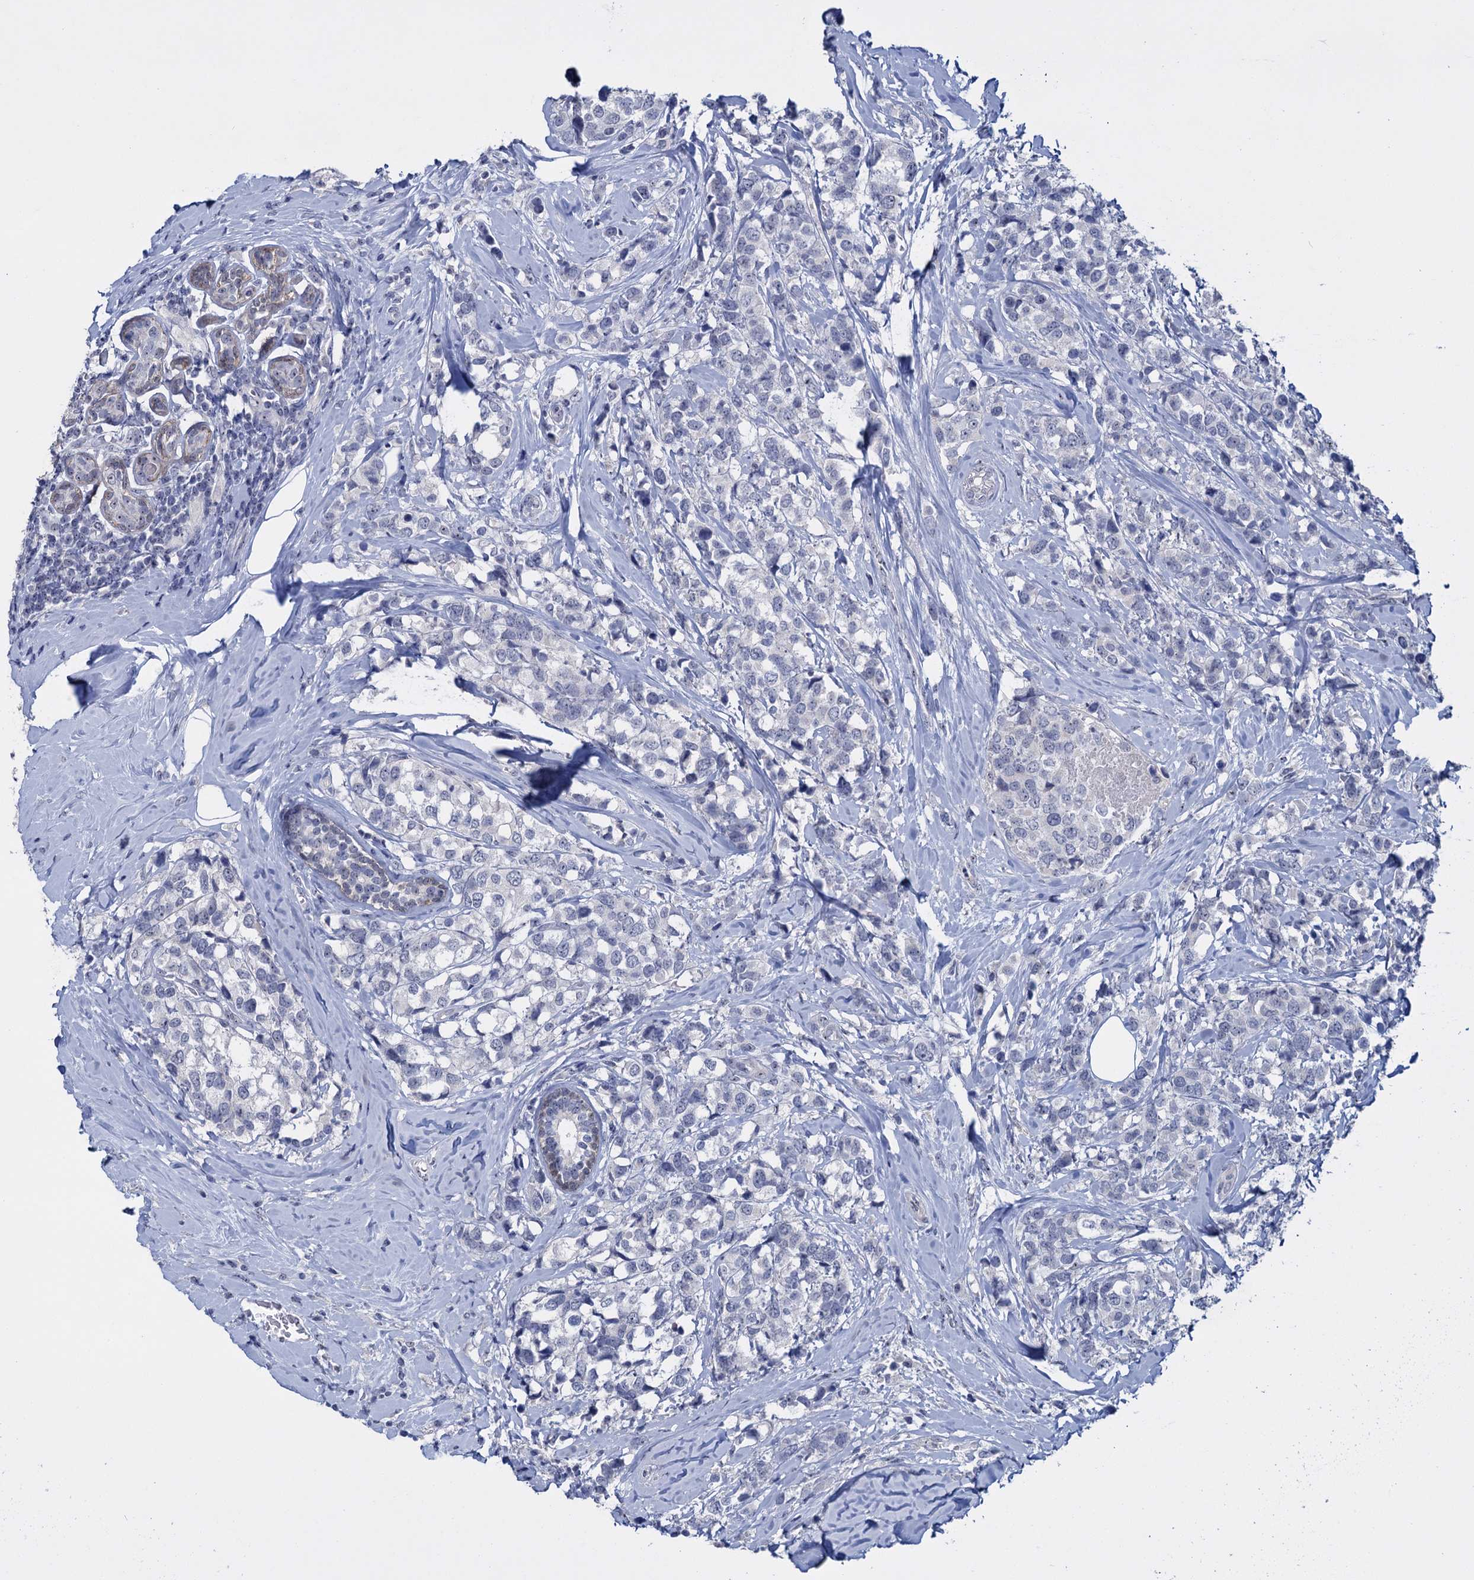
{"staining": {"intensity": "negative", "quantity": "none", "location": "none"}, "tissue": "breast cancer", "cell_type": "Tumor cells", "image_type": "cancer", "snomed": [{"axis": "morphology", "description": "Lobular carcinoma"}, {"axis": "topography", "description": "Breast"}], "caption": "IHC micrograph of breast cancer stained for a protein (brown), which reveals no staining in tumor cells.", "gene": "SFN", "patient": {"sex": "female", "age": 59}}